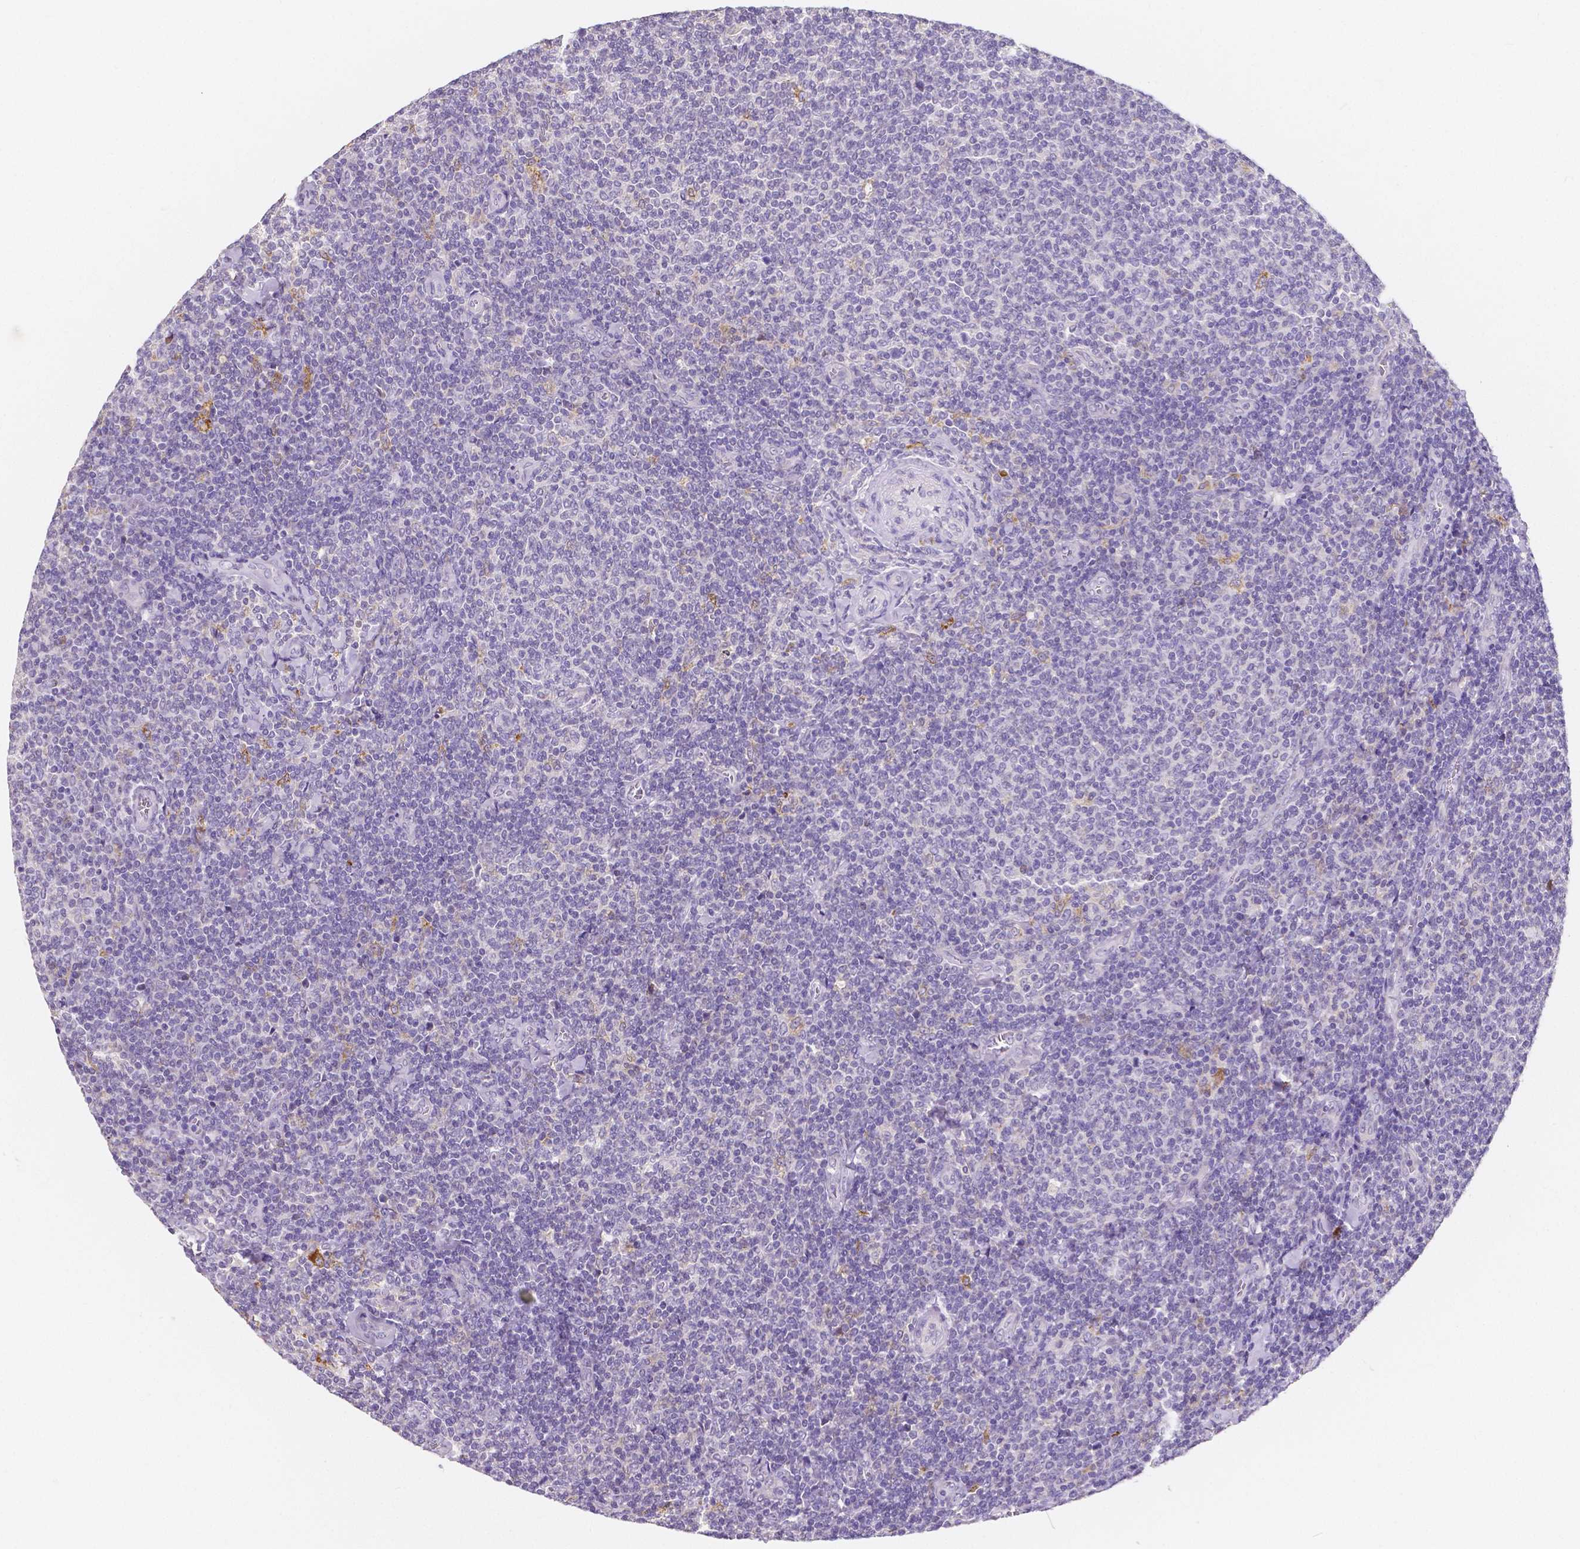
{"staining": {"intensity": "negative", "quantity": "none", "location": "none"}, "tissue": "lymphoma", "cell_type": "Tumor cells", "image_type": "cancer", "snomed": [{"axis": "morphology", "description": "Malignant lymphoma, non-Hodgkin's type, Low grade"}, {"axis": "topography", "description": "Lymph node"}], "caption": "High magnification brightfield microscopy of lymphoma stained with DAB (brown) and counterstained with hematoxylin (blue): tumor cells show no significant expression.", "gene": "ACP5", "patient": {"sex": "male", "age": 52}}